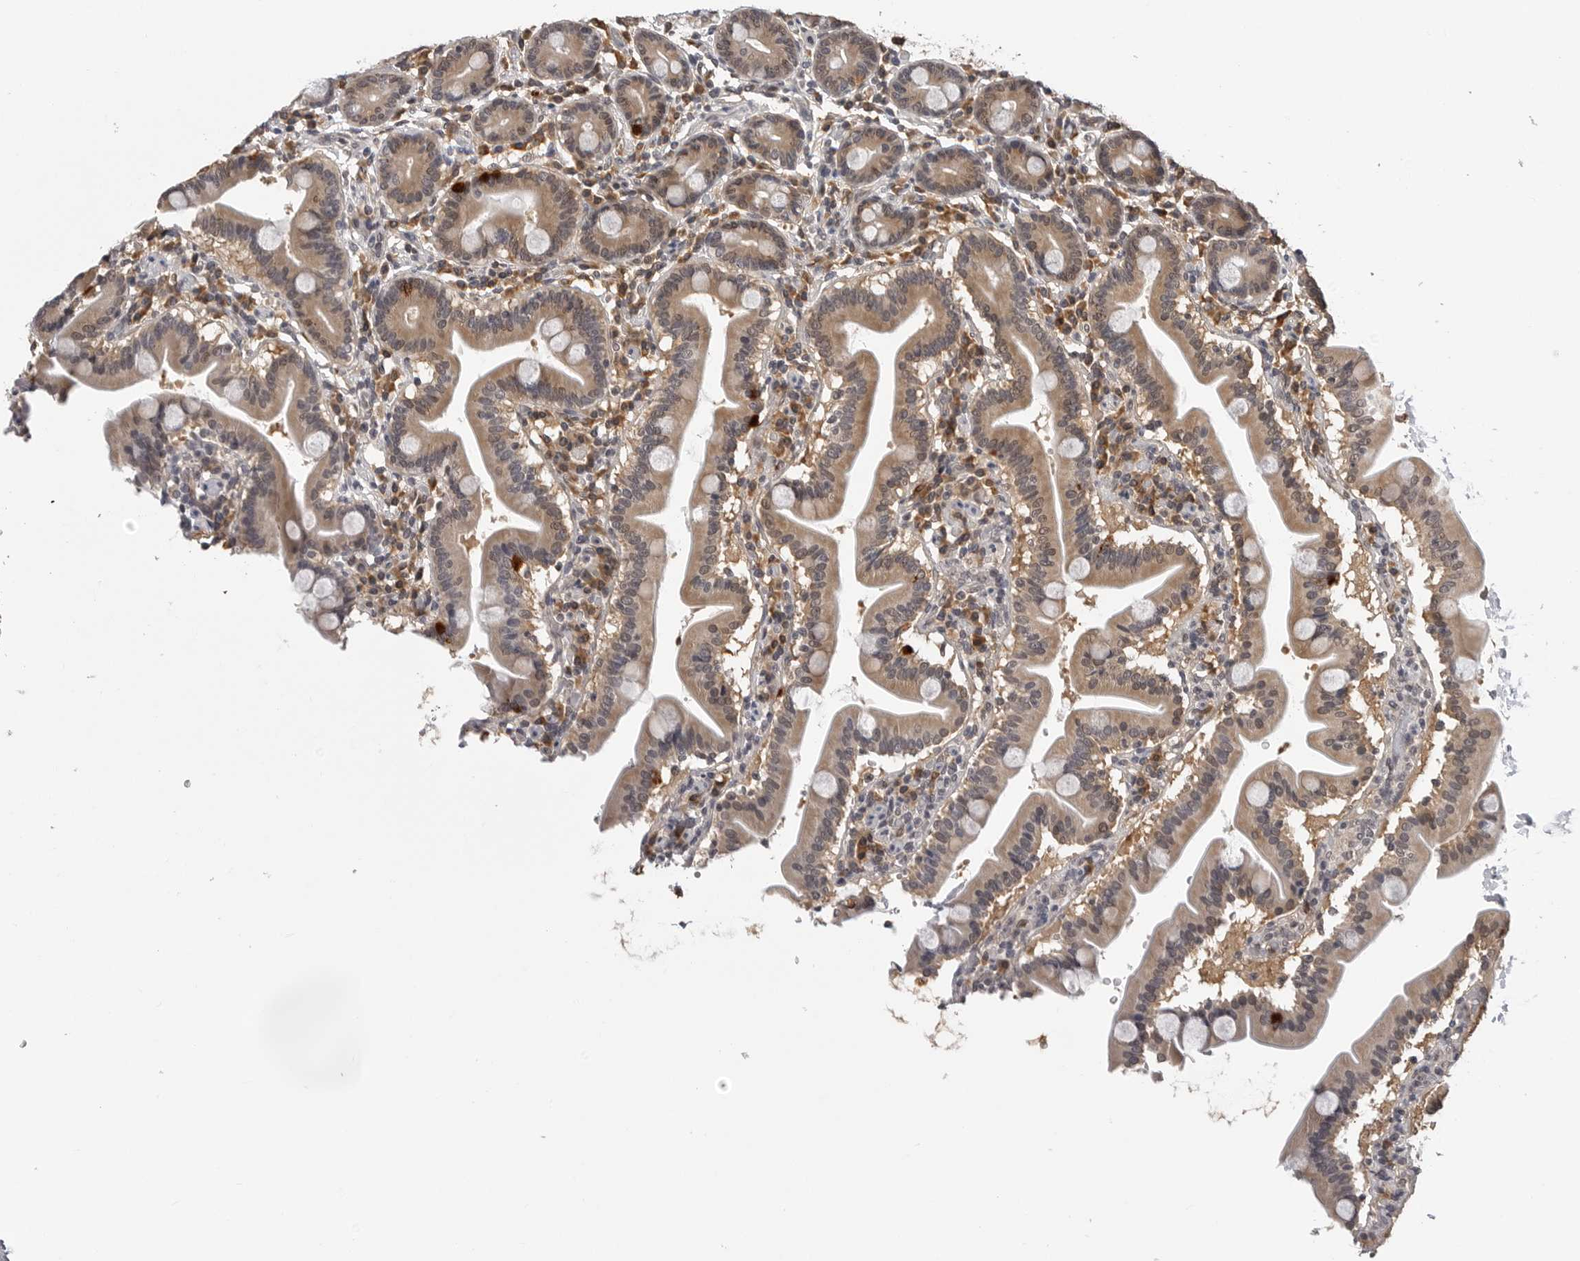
{"staining": {"intensity": "weak", "quantity": "25%-75%", "location": "cytoplasmic/membranous"}, "tissue": "duodenum", "cell_type": "Glandular cells", "image_type": "normal", "snomed": [{"axis": "morphology", "description": "Normal tissue, NOS"}, {"axis": "topography", "description": "Duodenum"}], "caption": "Glandular cells show weak cytoplasmic/membranous expression in approximately 25%-75% of cells in normal duodenum.", "gene": "TRMT13", "patient": {"sex": "male", "age": 54}}